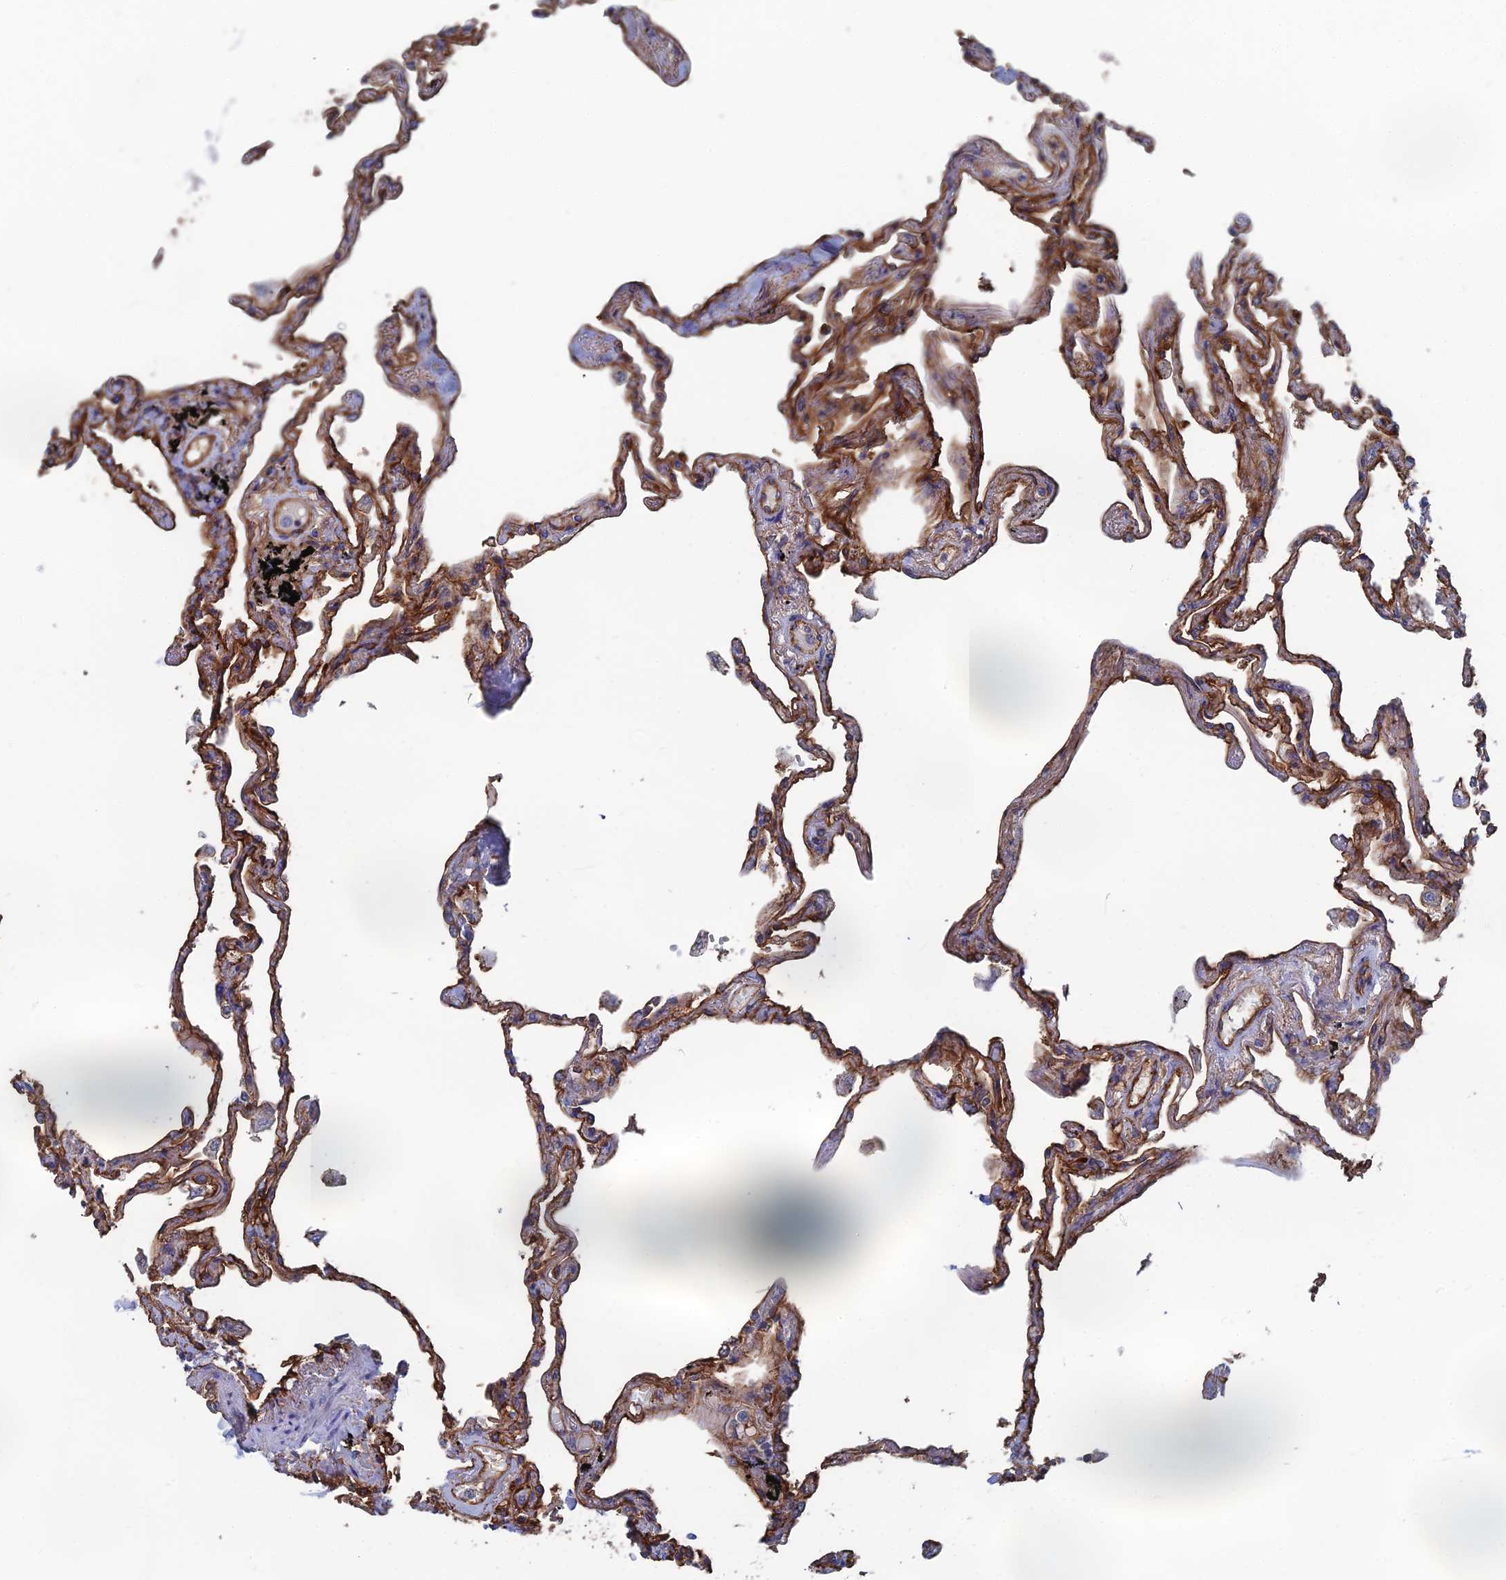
{"staining": {"intensity": "moderate", "quantity": ">75%", "location": "cytoplasmic/membranous"}, "tissue": "lung", "cell_type": "Alveolar cells", "image_type": "normal", "snomed": [{"axis": "morphology", "description": "Normal tissue, NOS"}, {"axis": "topography", "description": "Lung"}], "caption": "DAB immunohistochemical staining of unremarkable lung exhibits moderate cytoplasmic/membranous protein staining in approximately >75% of alveolar cells.", "gene": "SNX11", "patient": {"sex": "female", "age": 67}}